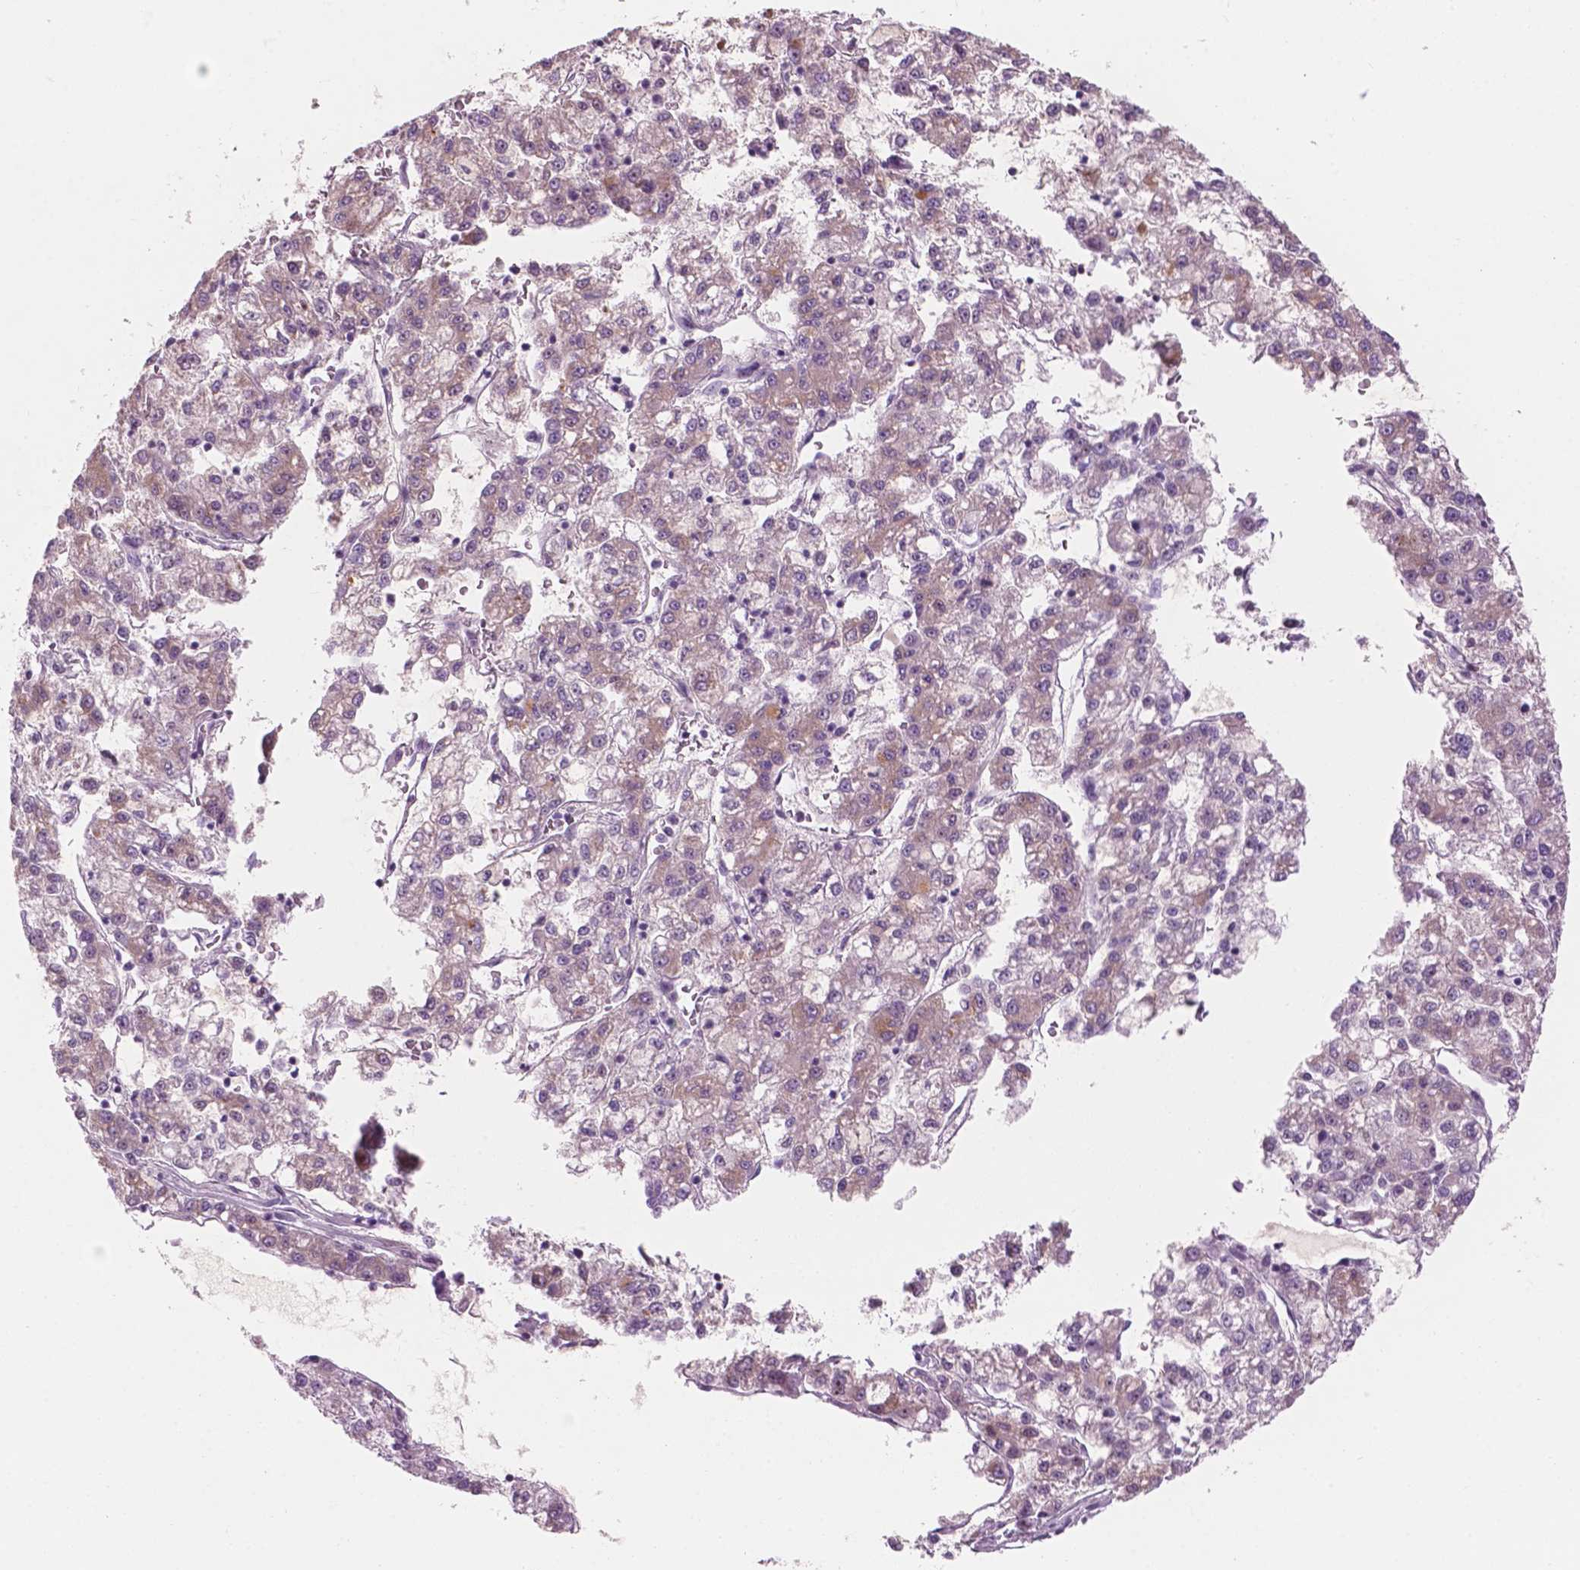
{"staining": {"intensity": "weak", "quantity": "25%-75%", "location": "cytoplasmic/membranous"}, "tissue": "liver cancer", "cell_type": "Tumor cells", "image_type": "cancer", "snomed": [{"axis": "morphology", "description": "Carcinoma, Hepatocellular, NOS"}, {"axis": "topography", "description": "Liver"}], "caption": "IHC image of human liver cancer (hepatocellular carcinoma) stained for a protein (brown), which demonstrates low levels of weak cytoplasmic/membranous staining in approximately 25%-75% of tumor cells.", "gene": "ZNF853", "patient": {"sex": "male", "age": 40}}